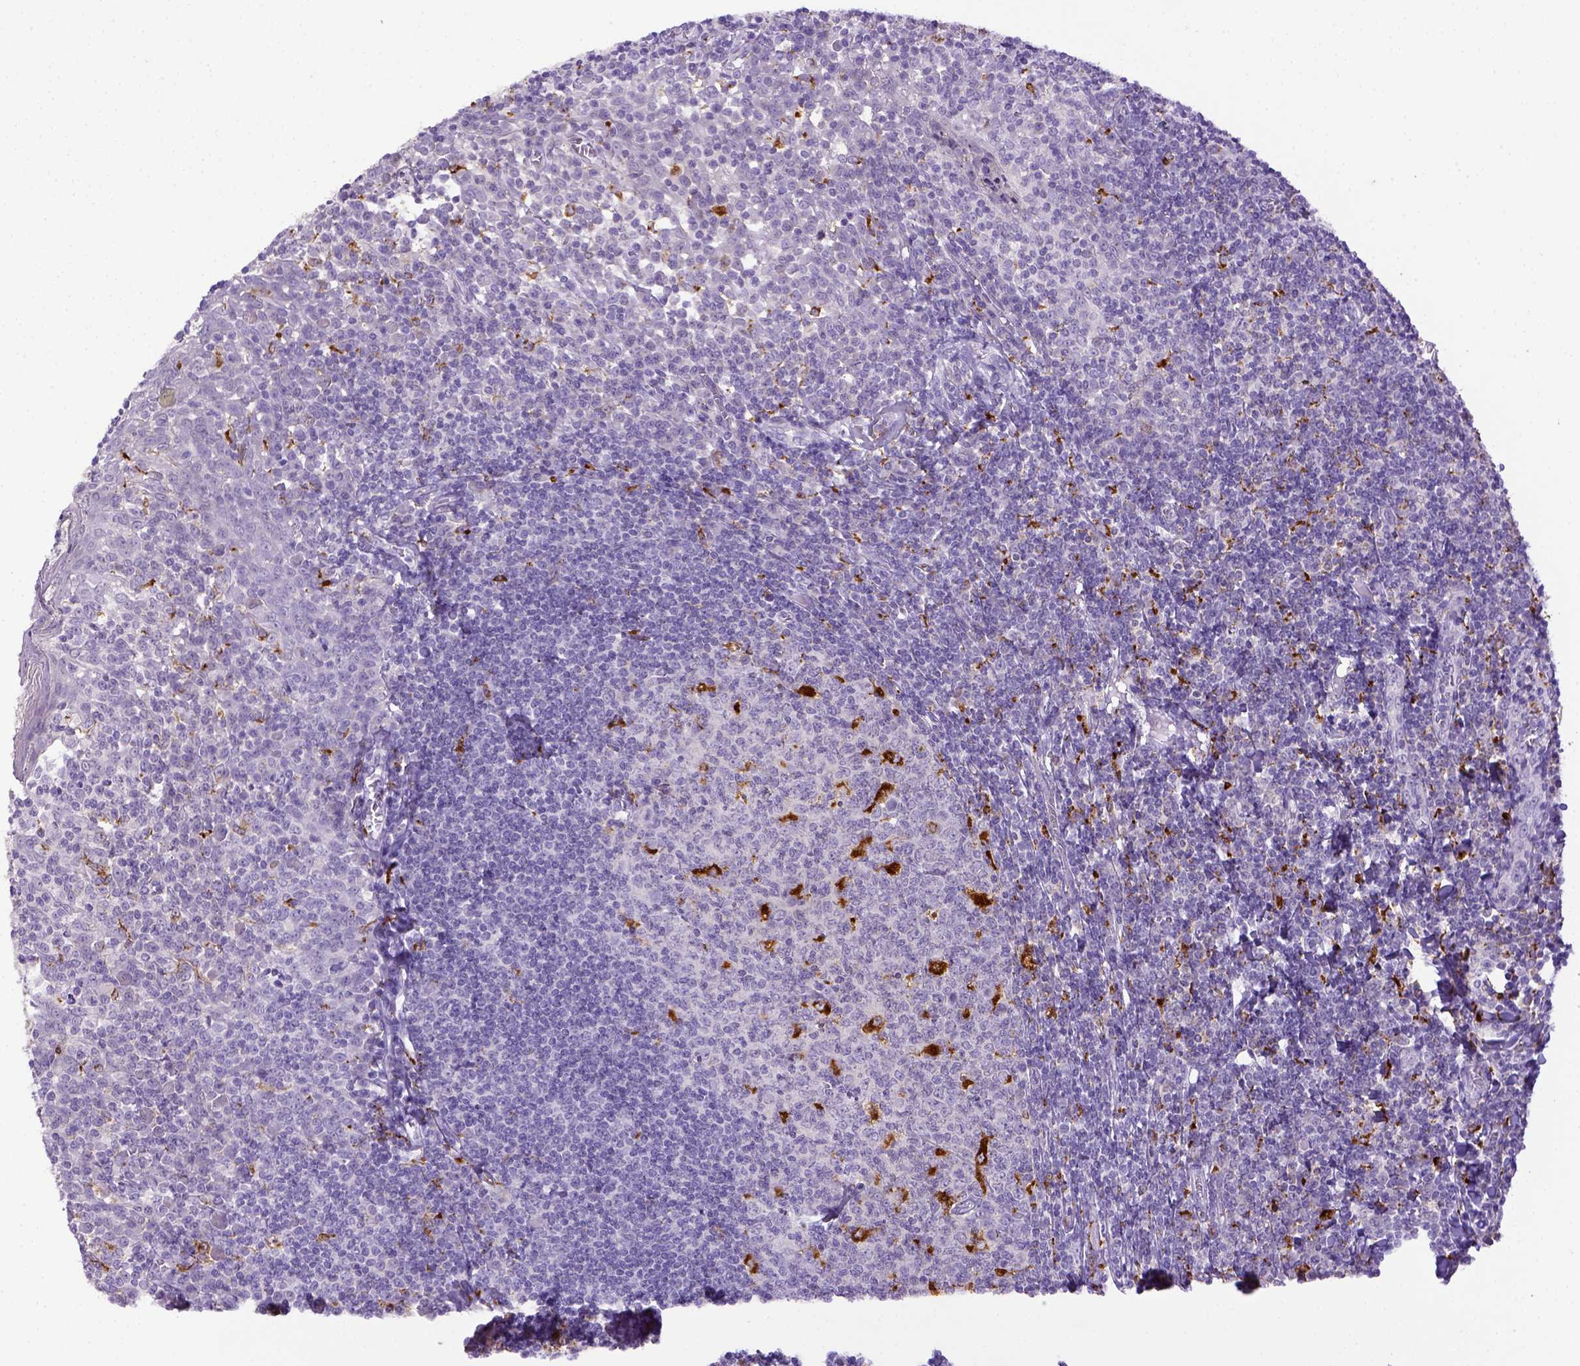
{"staining": {"intensity": "strong", "quantity": "<25%", "location": "cytoplasmic/membranous"}, "tissue": "tonsil", "cell_type": "Germinal center cells", "image_type": "normal", "snomed": [{"axis": "morphology", "description": "Normal tissue, NOS"}, {"axis": "topography", "description": "Tonsil"}], "caption": "Immunohistochemical staining of normal human tonsil exhibits medium levels of strong cytoplasmic/membranous expression in about <25% of germinal center cells. The protein is stained brown, and the nuclei are stained in blue (DAB (3,3'-diaminobenzidine) IHC with brightfield microscopy, high magnification).", "gene": "CD68", "patient": {"sex": "female", "age": 12}}